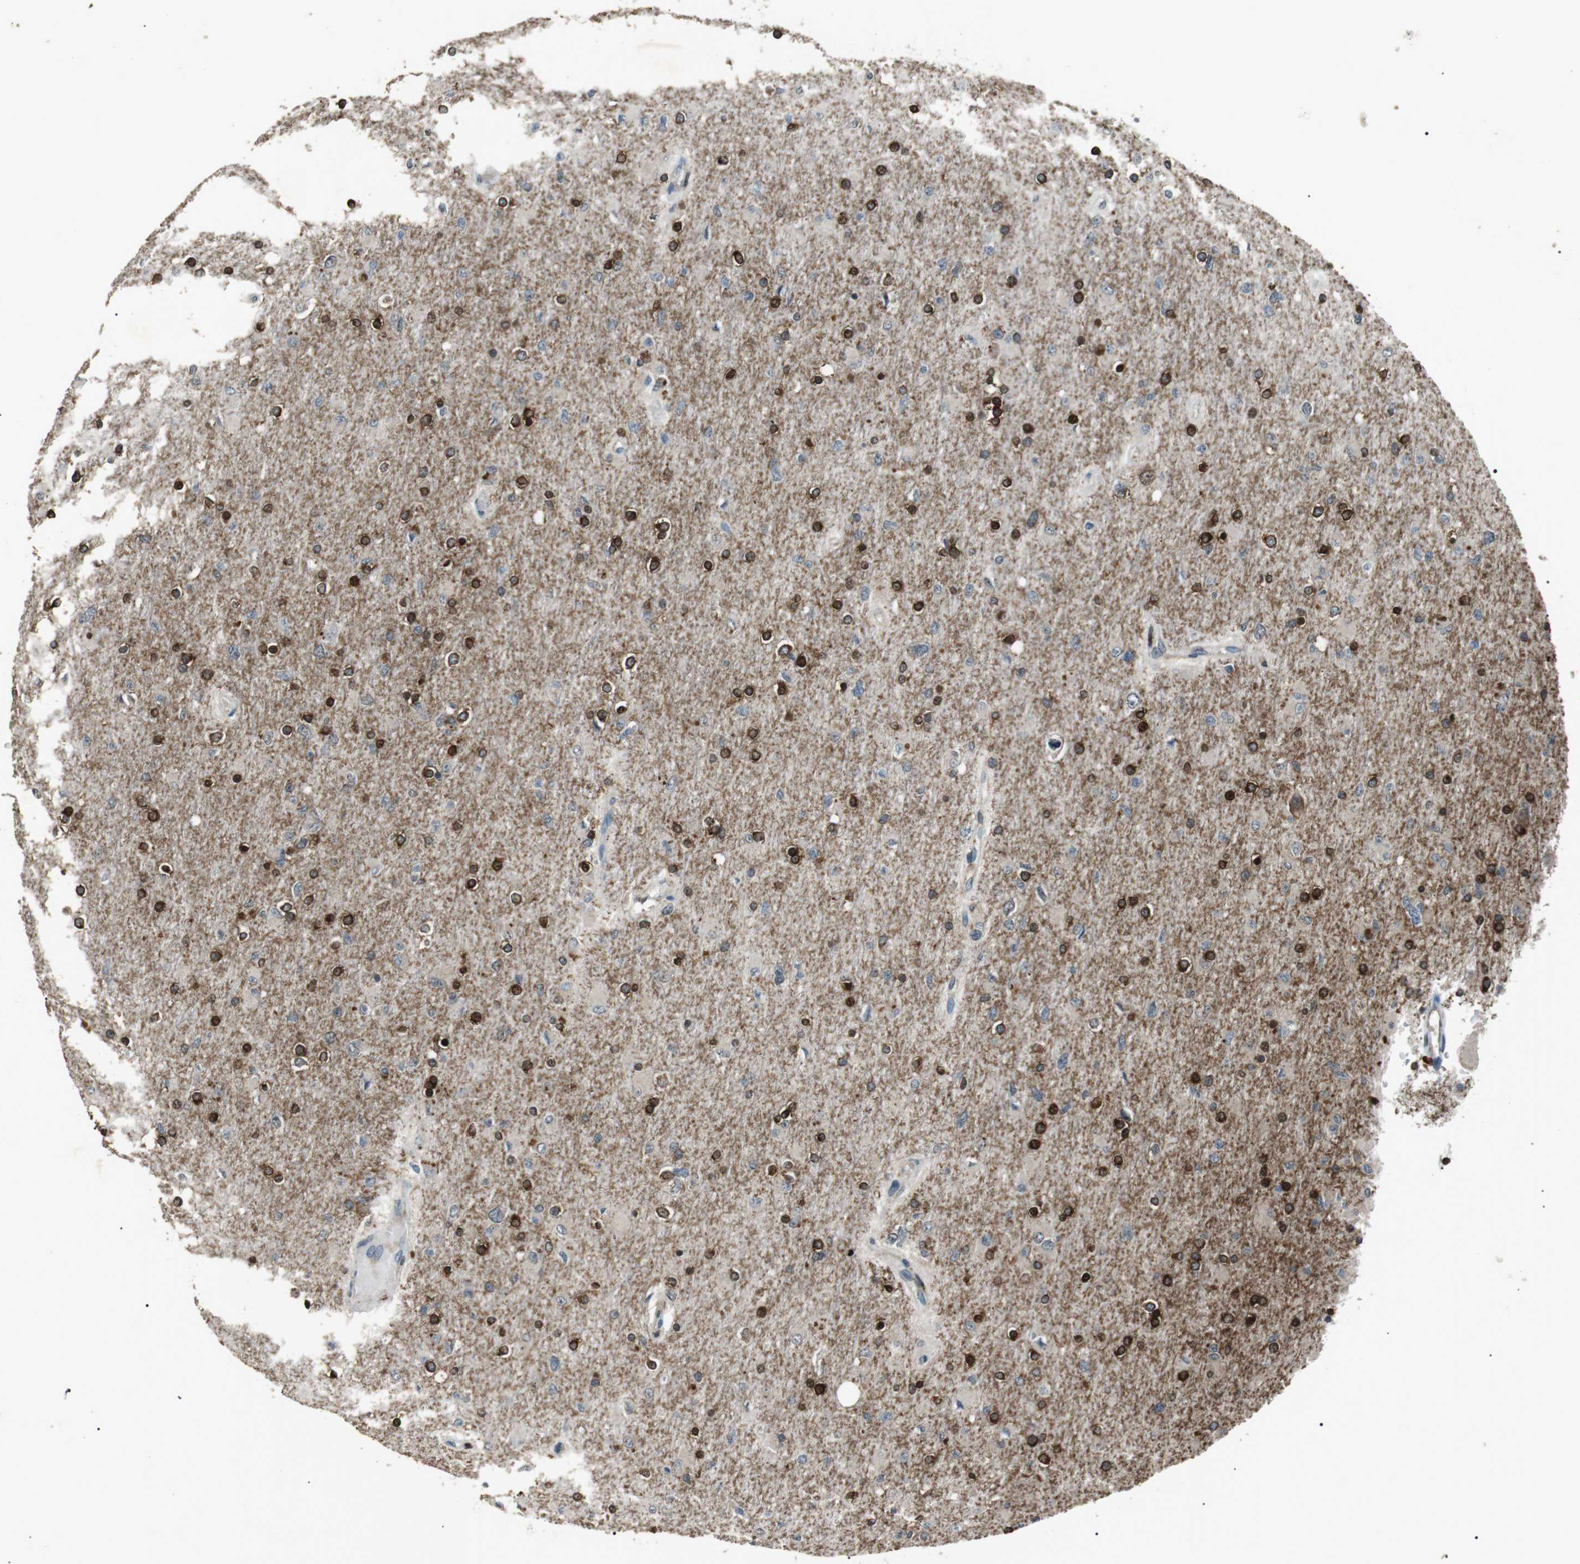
{"staining": {"intensity": "strong", "quantity": "25%-75%", "location": "cytoplasmic/membranous"}, "tissue": "glioma", "cell_type": "Tumor cells", "image_type": "cancer", "snomed": [{"axis": "morphology", "description": "Glioma, malignant, High grade"}, {"axis": "topography", "description": "Cerebral cortex"}], "caption": "Tumor cells display high levels of strong cytoplasmic/membranous positivity in approximately 25%-75% of cells in human glioma.", "gene": "NEK7", "patient": {"sex": "female", "age": 36}}